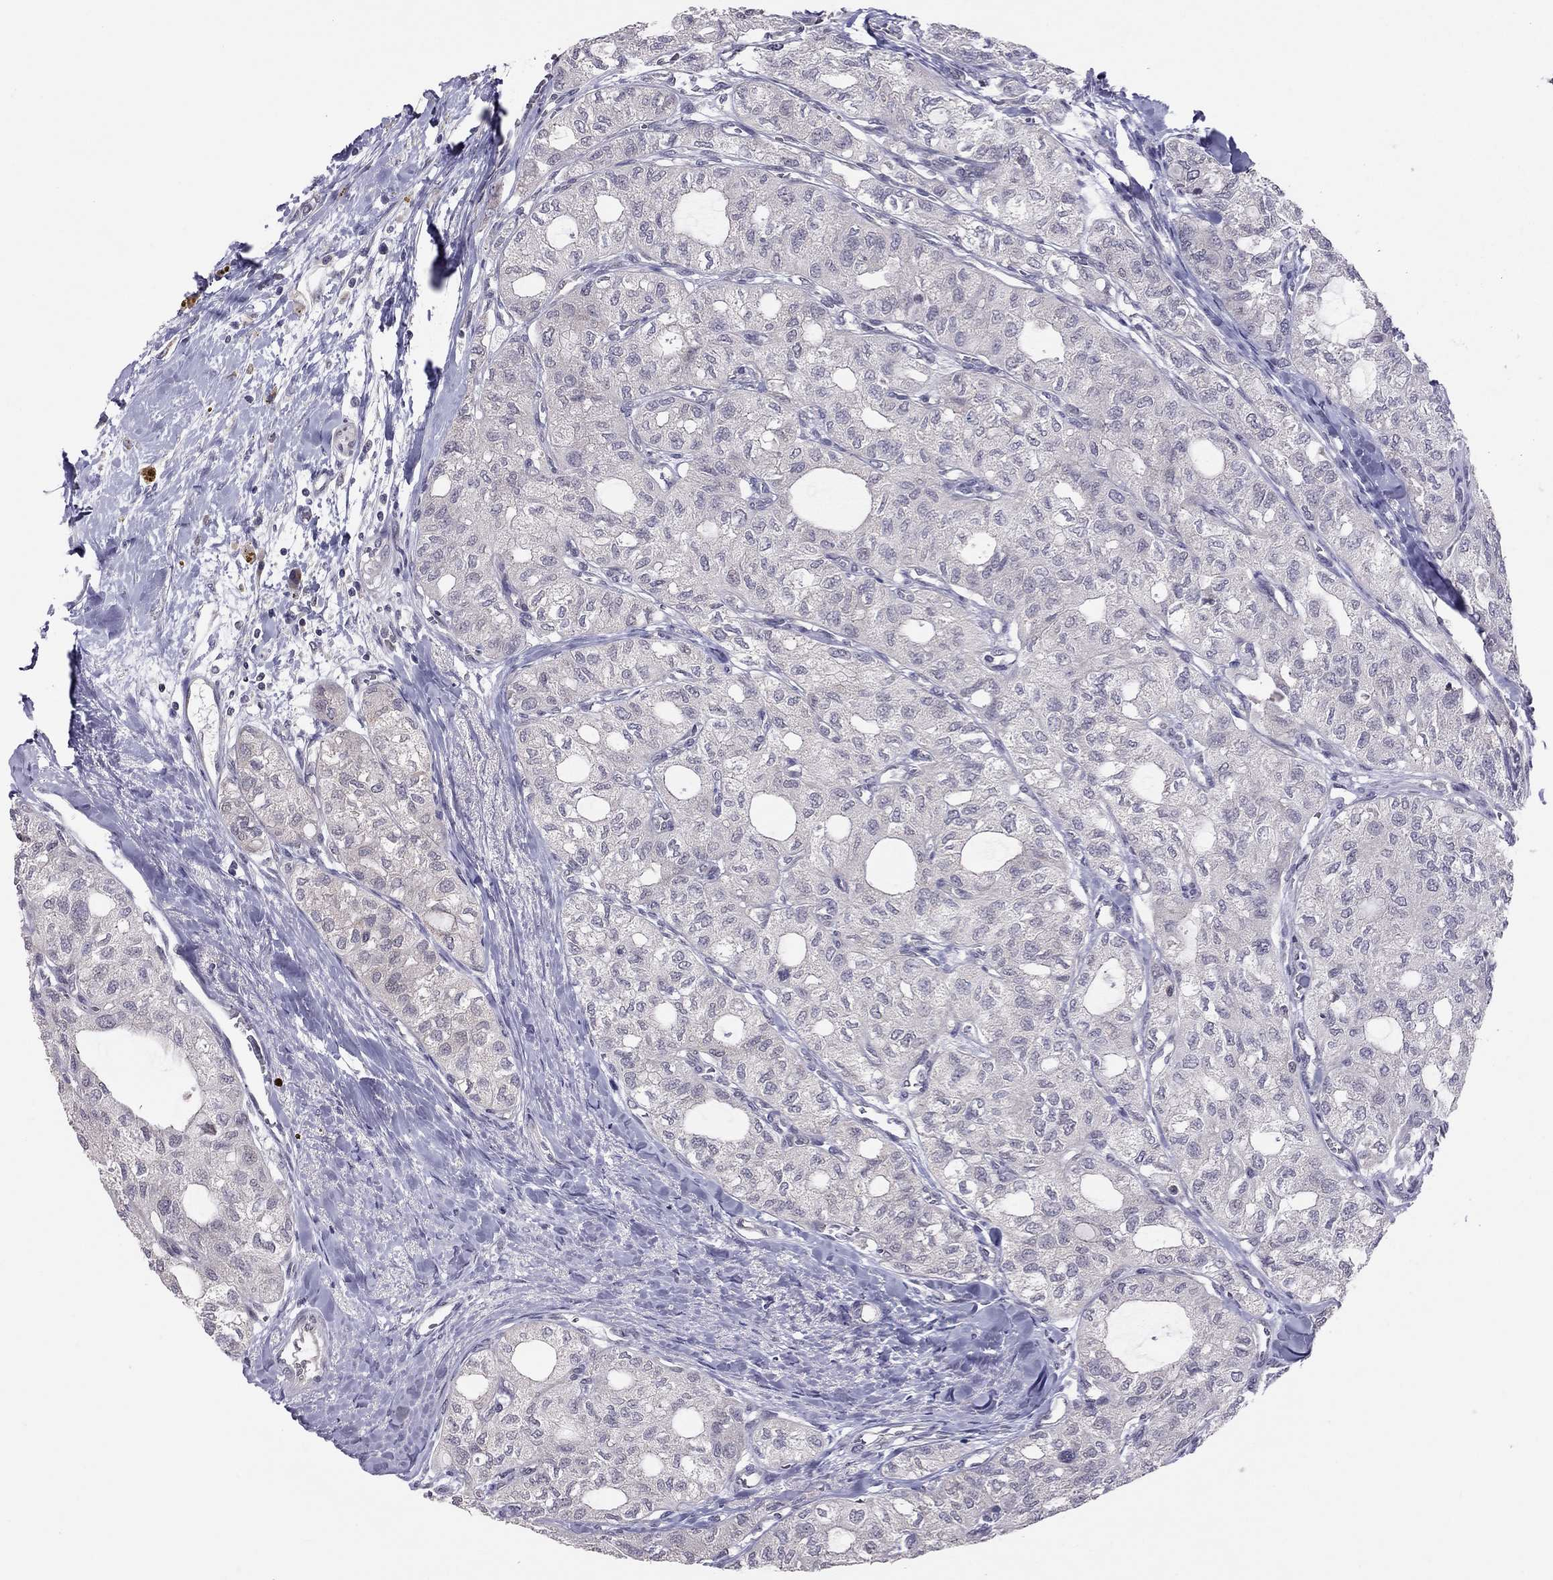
{"staining": {"intensity": "negative", "quantity": "none", "location": "none"}, "tissue": "thyroid cancer", "cell_type": "Tumor cells", "image_type": "cancer", "snomed": [{"axis": "morphology", "description": "Follicular adenoma carcinoma, NOS"}, {"axis": "topography", "description": "Thyroid gland"}], "caption": "Immunohistochemistry (IHC) photomicrograph of thyroid cancer stained for a protein (brown), which reveals no expression in tumor cells.", "gene": "HSF2BP", "patient": {"sex": "male", "age": 75}}